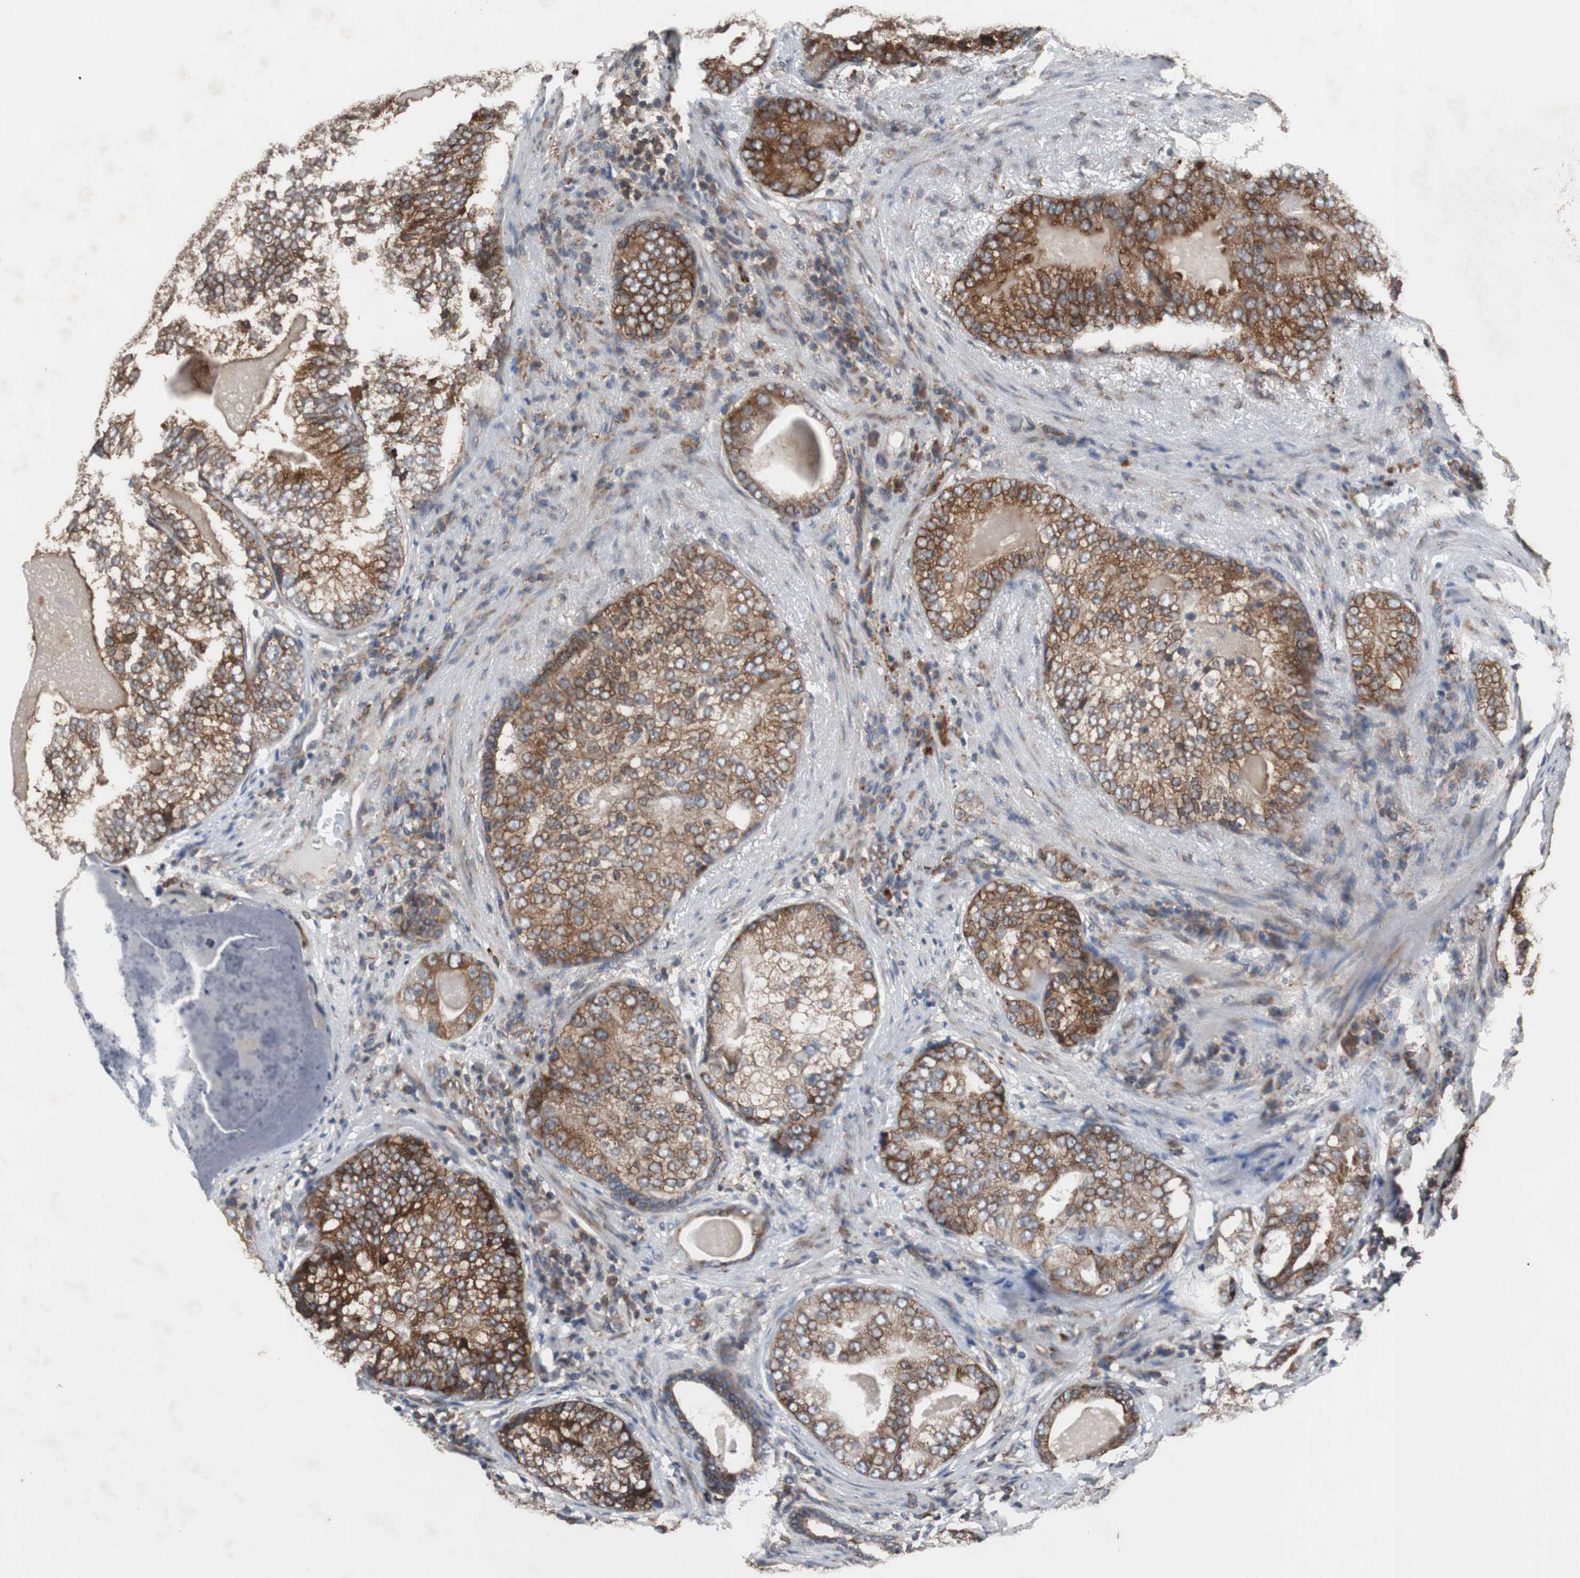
{"staining": {"intensity": "strong", "quantity": ">75%", "location": "cytoplasmic/membranous"}, "tissue": "prostate cancer", "cell_type": "Tumor cells", "image_type": "cancer", "snomed": [{"axis": "morphology", "description": "Adenocarcinoma, High grade"}, {"axis": "topography", "description": "Prostate"}], "caption": "DAB (3,3'-diaminobenzidine) immunohistochemical staining of human adenocarcinoma (high-grade) (prostate) shows strong cytoplasmic/membranous protein staining in approximately >75% of tumor cells.", "gene": "USP10", "patient": {"sex": "male", "age": 66}}